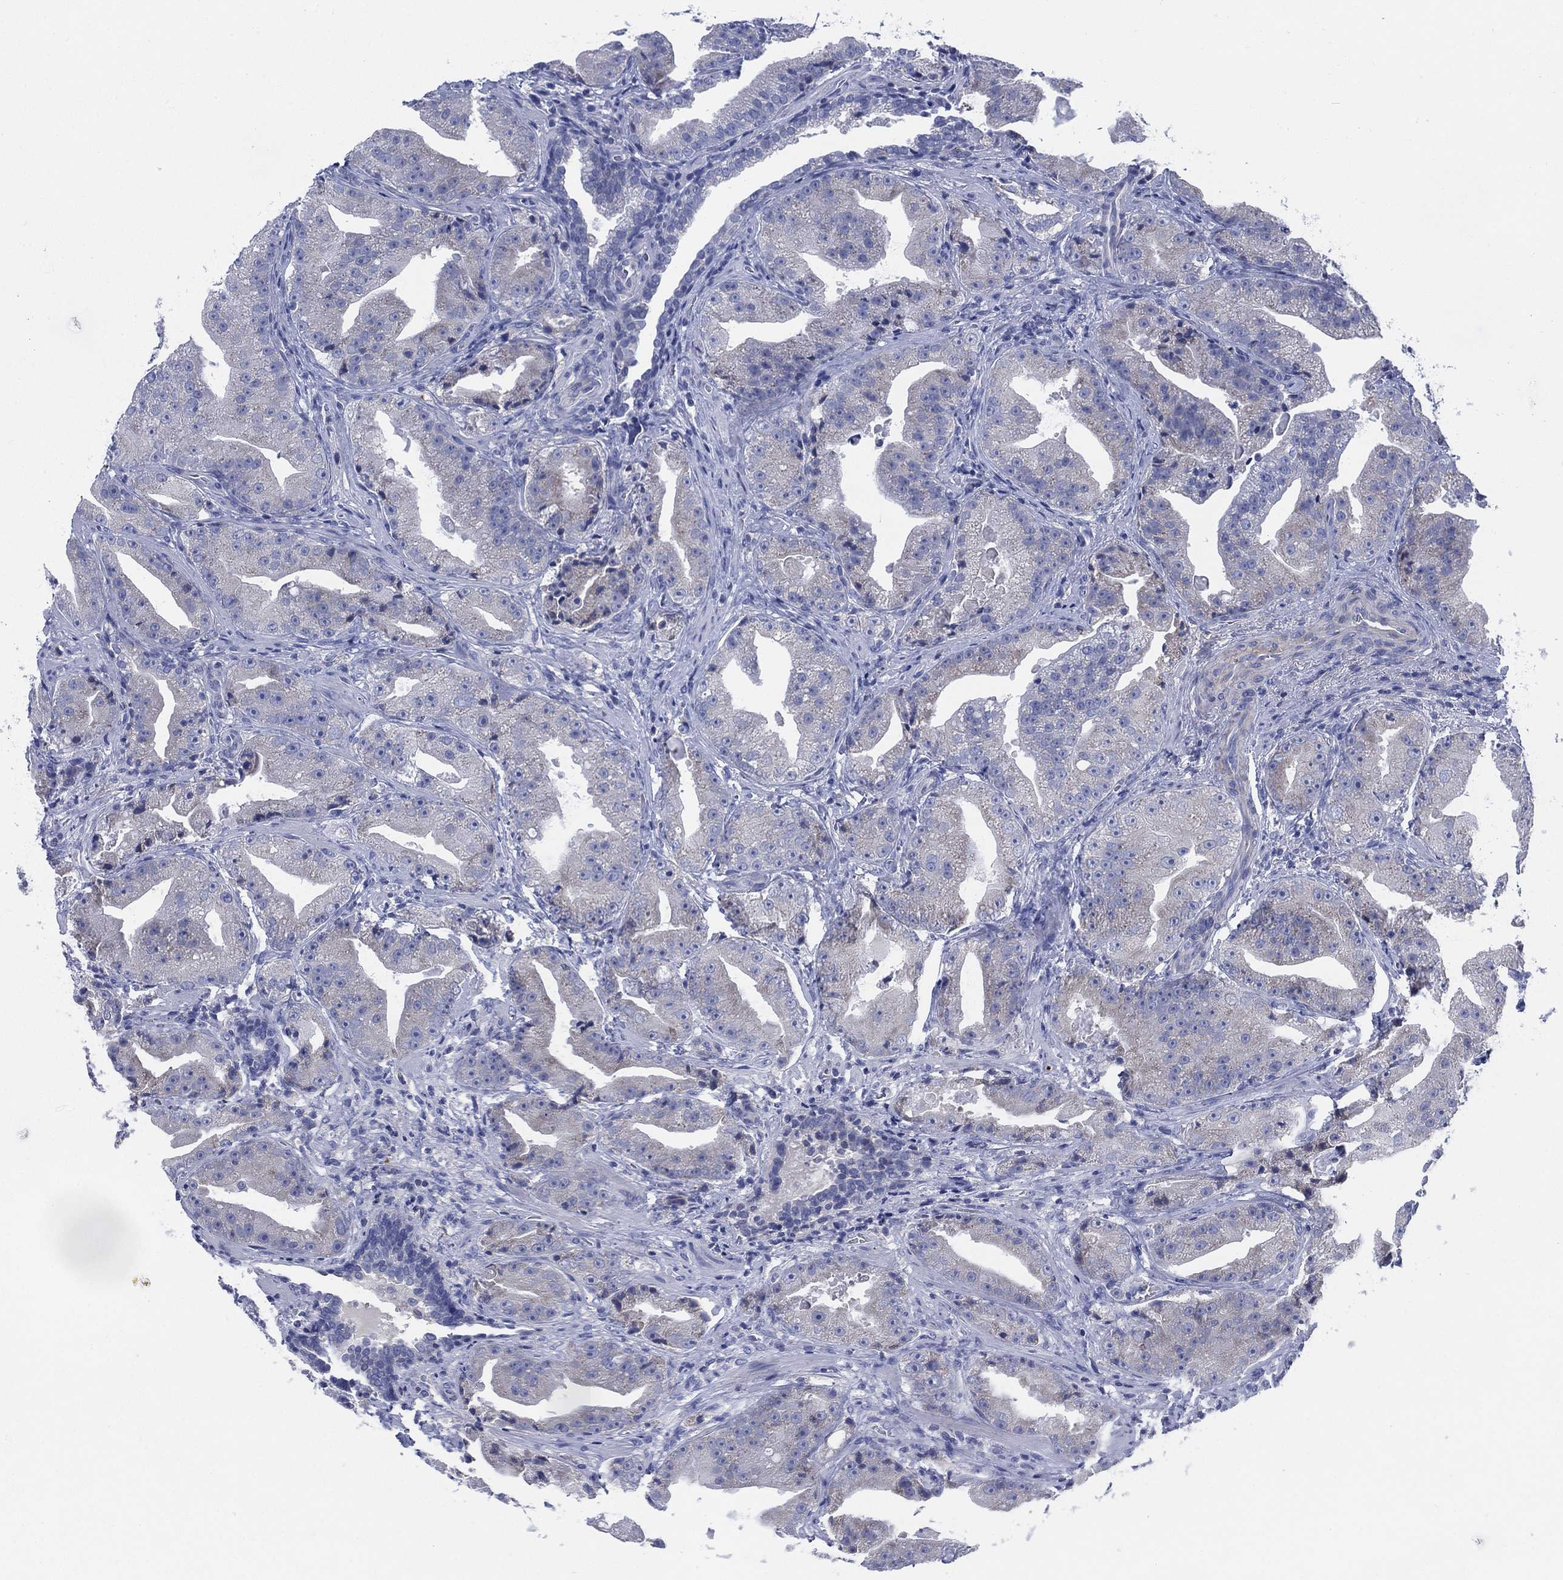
{"staining": {"intensity": "negative", "quantity": "none", "location": "none"}, "tissue": "prostate cancer", "cell_type": "Tumor cells", "image_type": "cancer", "snomed": [{"axis": "morphology", "description": "Adenocarcinoma, Low grade"}, {"axis": "topography", "description": "Prostate"}], "caption": "Tumor cells show no significant protein expression in adenocarcinoma (low-grade) (prostate).", "gene": "ADAD2", "patient": {"sex": "male", "age": 62}}